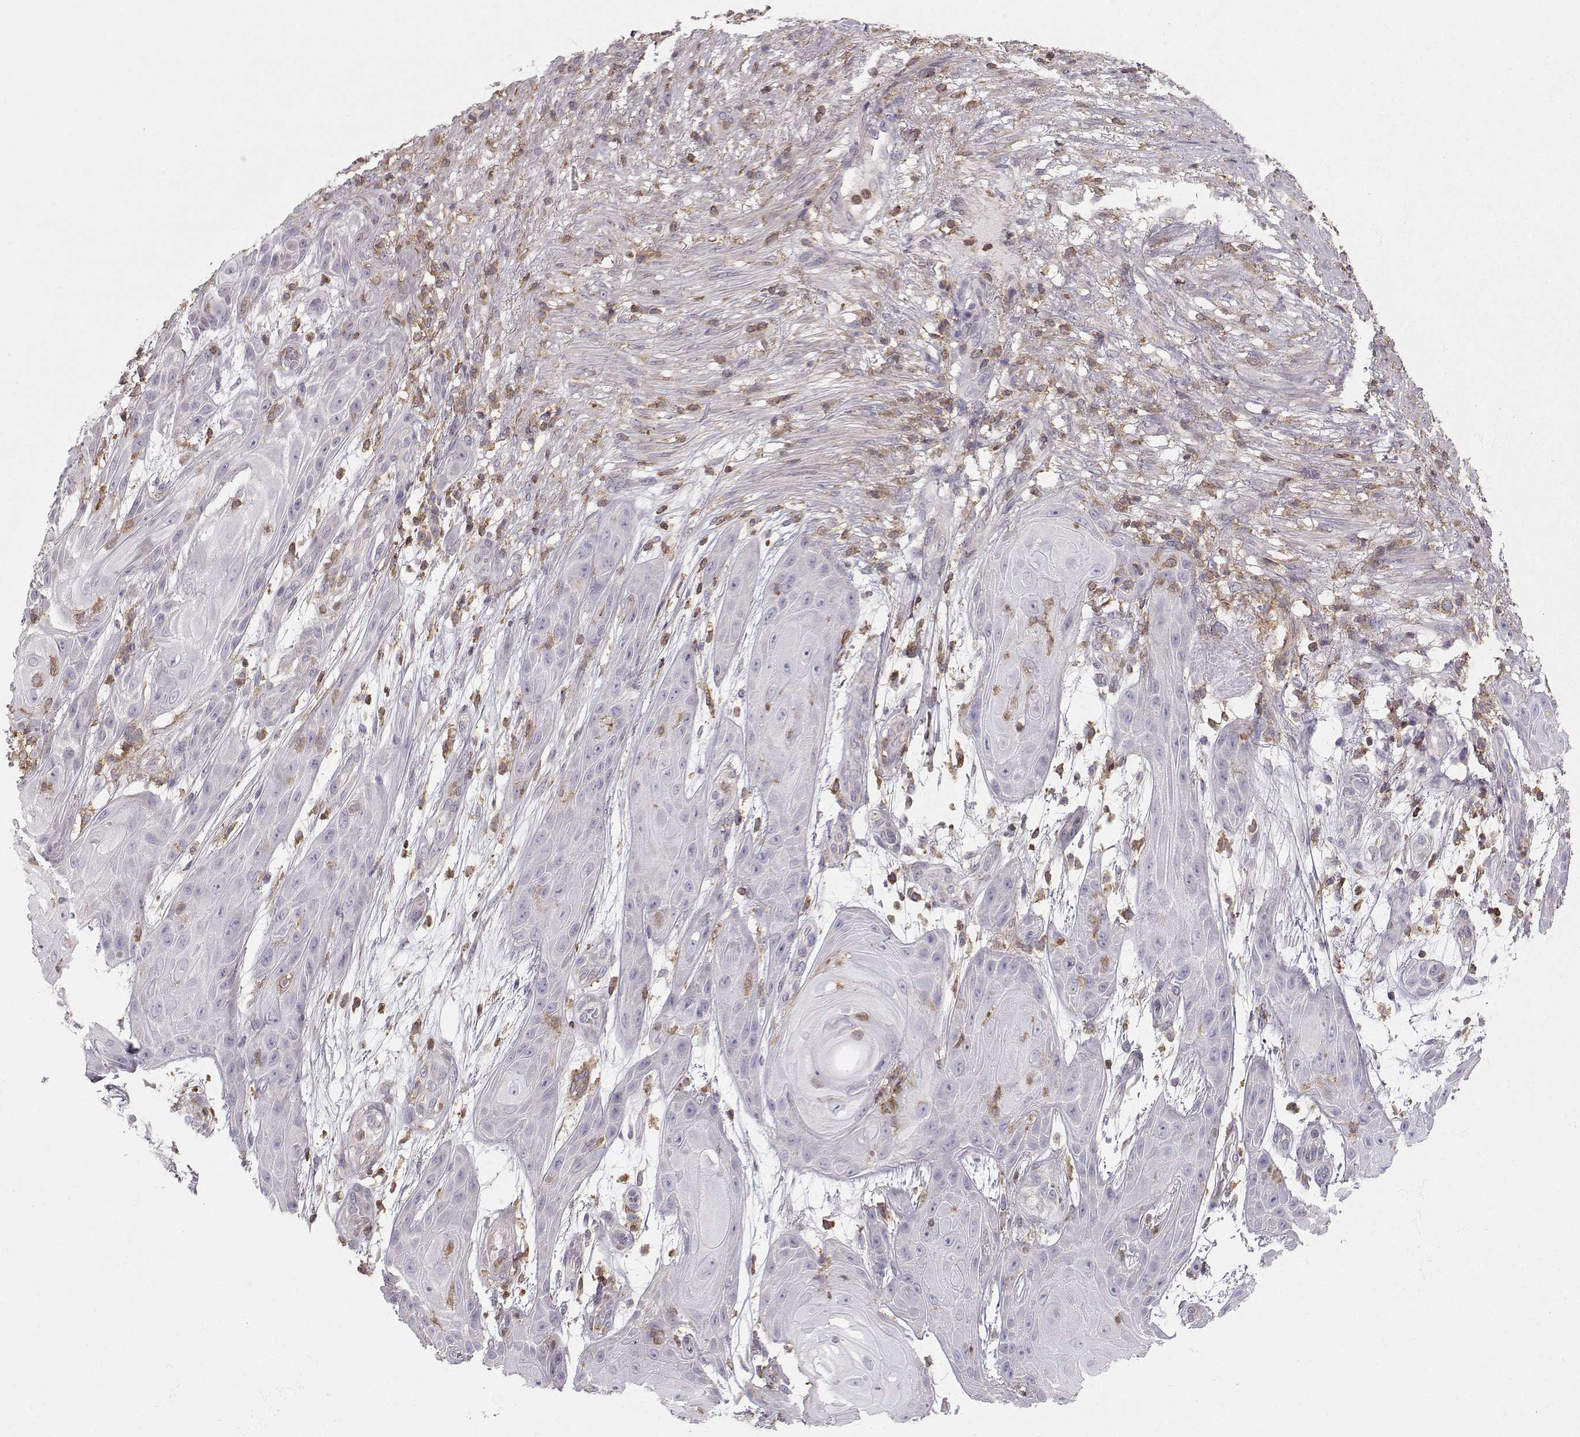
{"staining": {"intensity": "negative", "quantity": "none", "location": "none"}, "tissue": "skin cancer", "cell_type": "Tumor cells", "image_type": "cancer", "snomed": [{"axis": "morphology", "description": "Squamous cell carcinoma, NOS"}, {"axis": "topography", "description": "Skin"}], "caption": "Immunohistochemistry (IHC) of skin cancer (squamous cell carcinoma) demonstrates no staining in tumor cells.", "gene": "ZBTB32", "patient": {"sex": "male", "age": 62}}